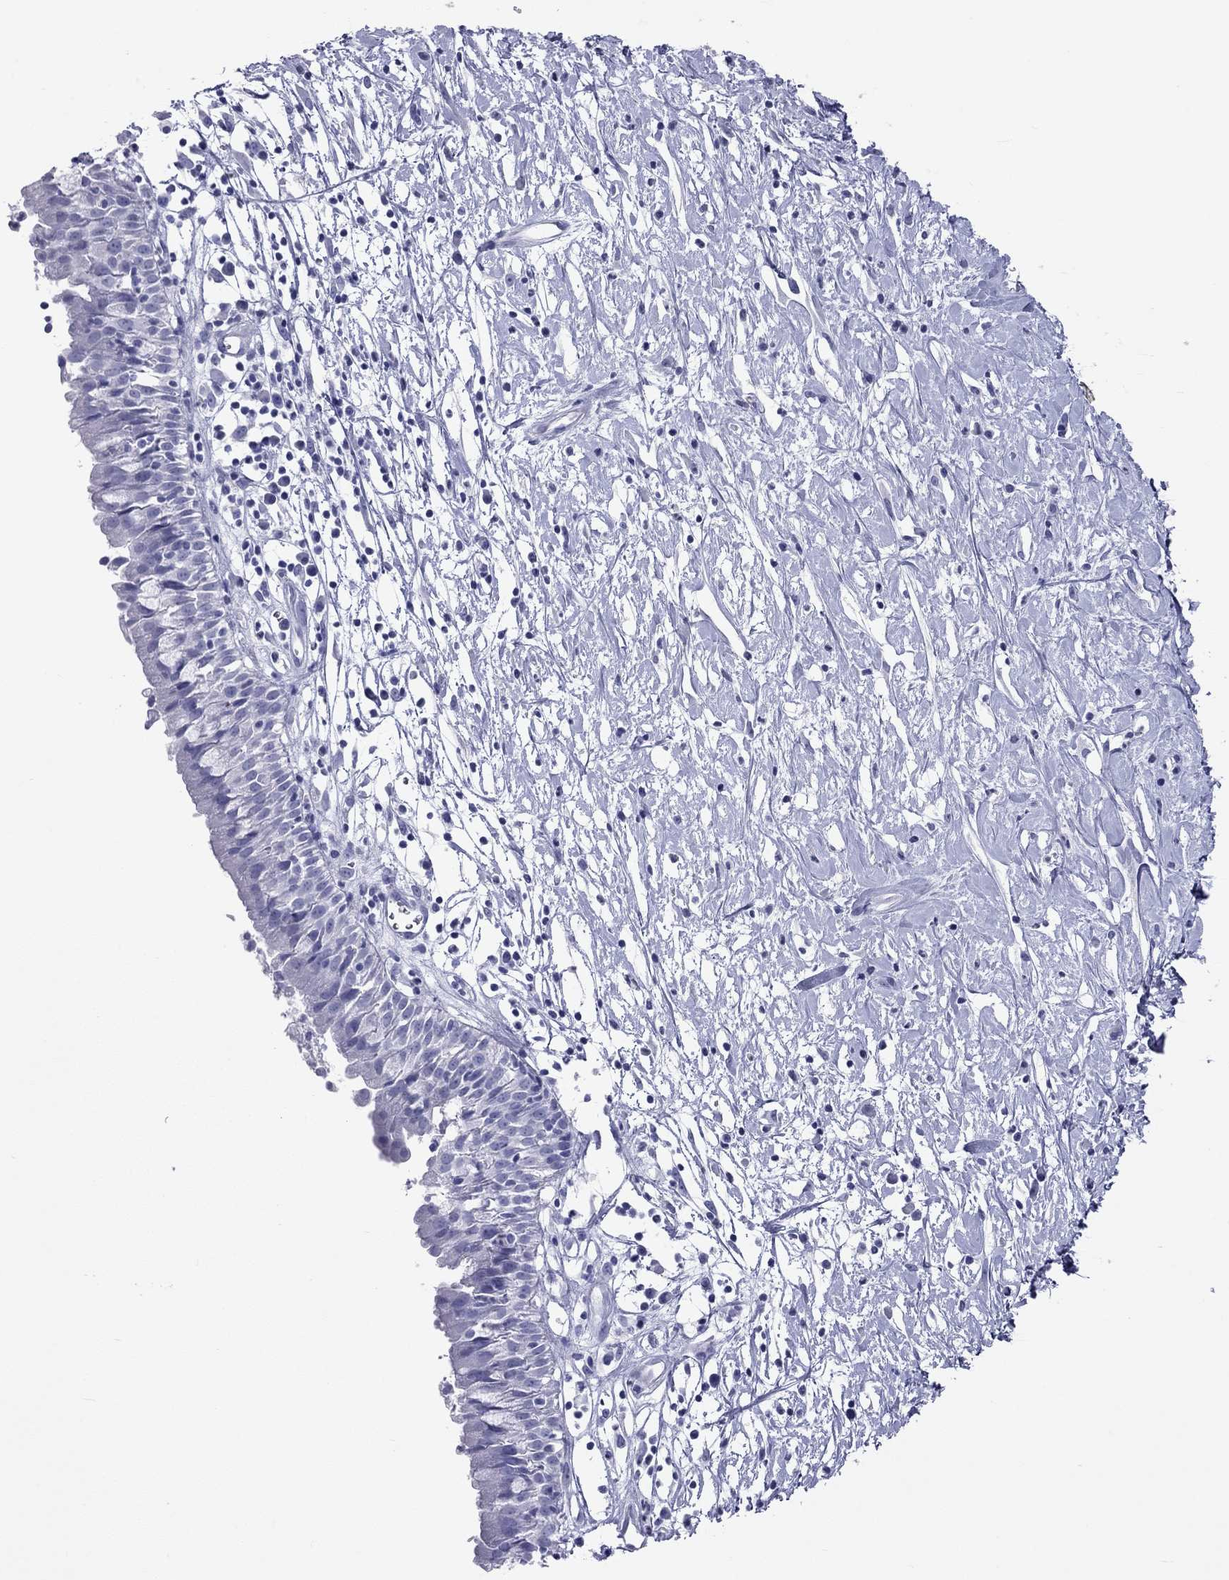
{"staining": {"intensity": "negative", "quantity": "none", "location": "none"}, "tissue": "nasopharynx", "cell_type": "Respiratory epithelial cells", "image_type": "normal", "snomed": [{"axis": "morphology", "description": "Normal tissue, NOS"}, {"axis": "topography", "description": "Nasopharynx"}], "caption": "An immunohistochemistry (IHC) histopathology image of unremarkable nasopharynx is shown. There is no staining in respiratory epithelial cells of nasopharynx.", "gene": "KLRG1", "patient": {"sex": "male", "age": 9}}